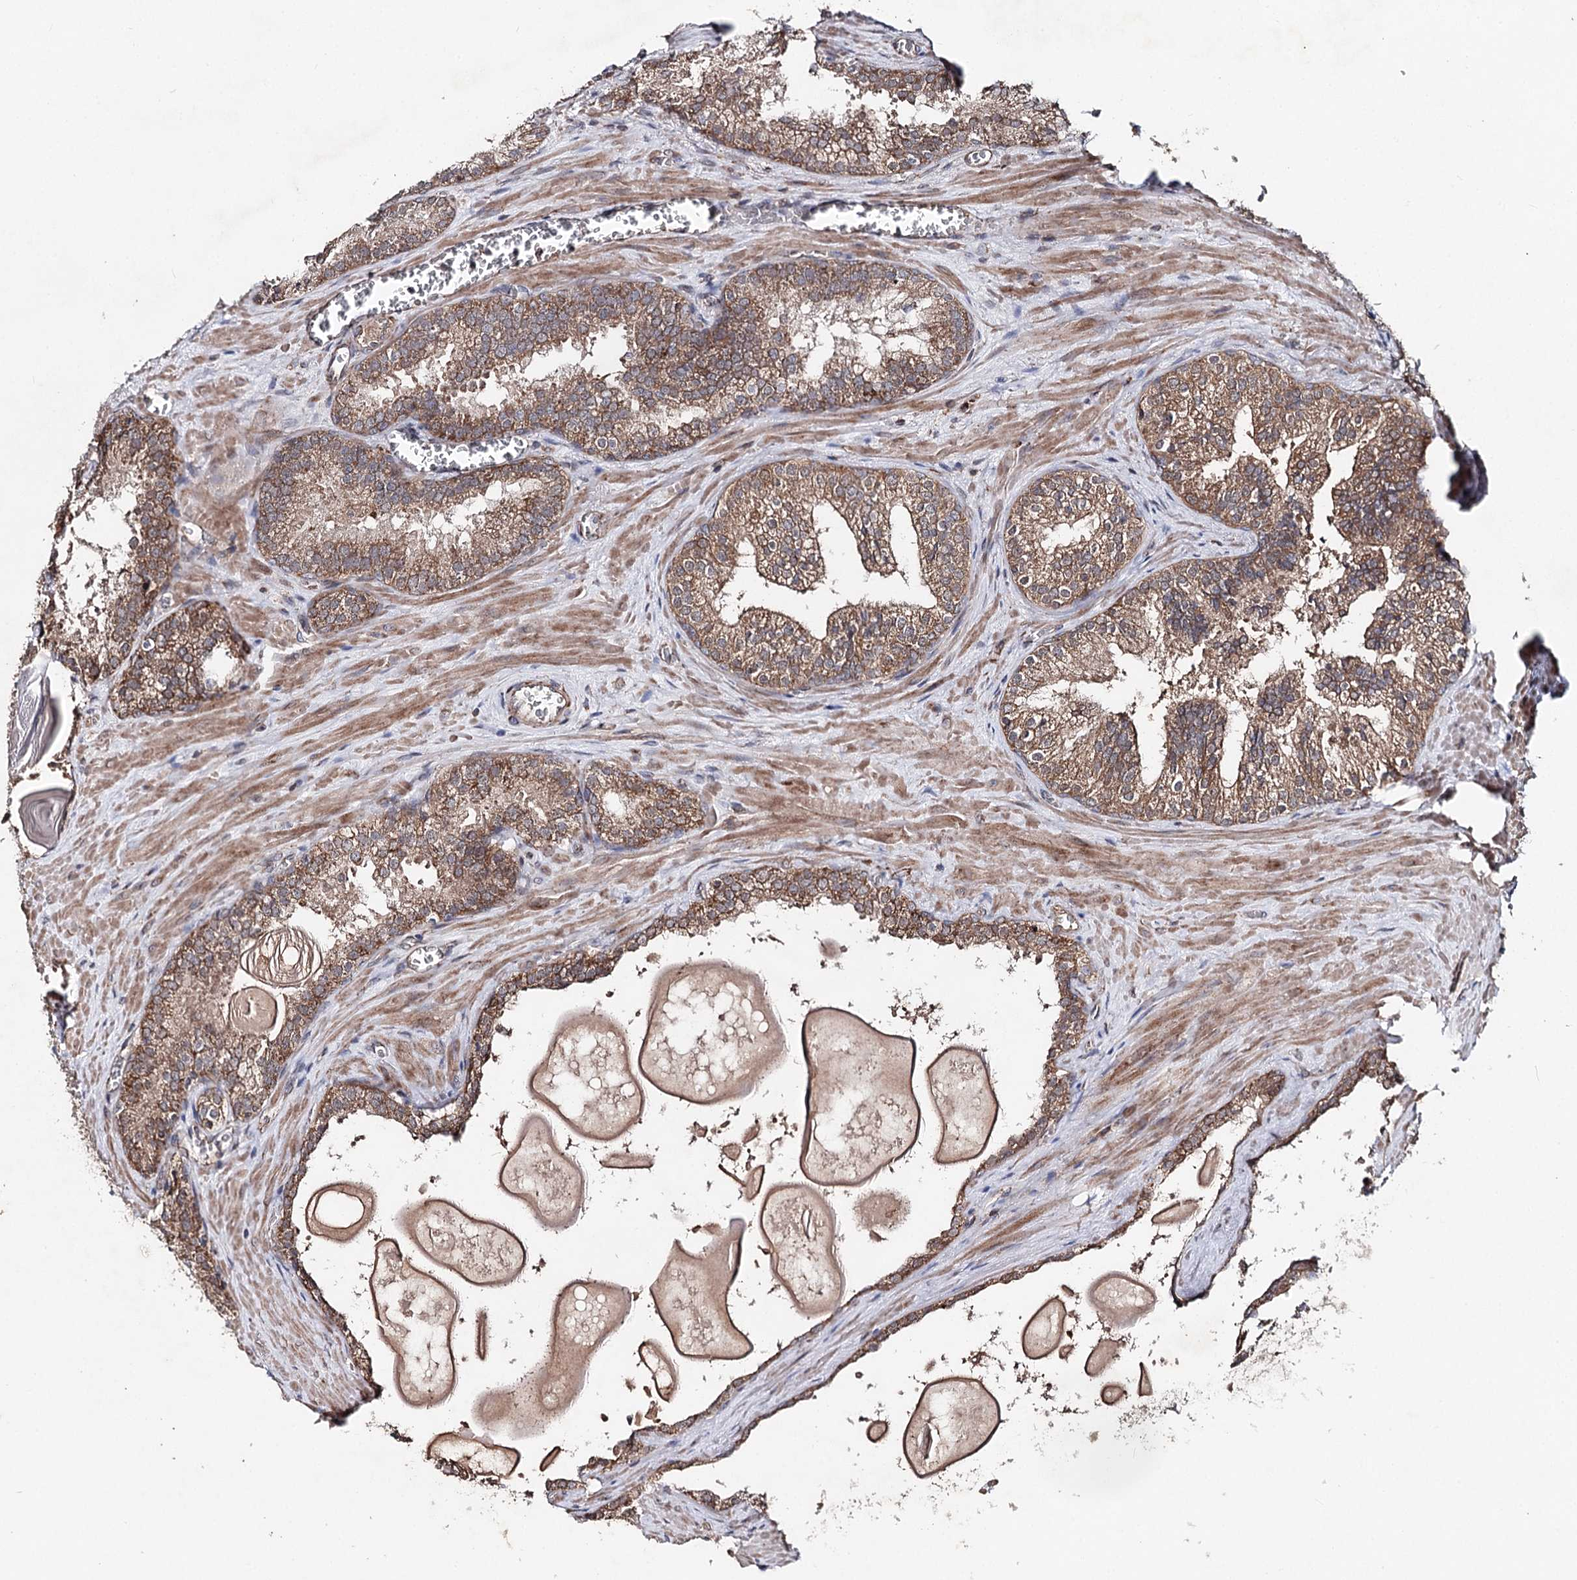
{"staining": {"intensity": "moderate", "quantity": ">75%", "location": "cytoplasmic/membranous"}, "tissue": "prostate cancer", "cell_type": "Tumor cells", "image_type": "cancer", "snomed": [{"axis": "morphology", "description": "Adenocarcinoma, High grade"}, {"axis": "topography", "description": "Prostate"}], "caption": "A high-resolution histopathology image shows immunohistochemistry staining of prostate cancer, which shows moderate cytoplasmic/membranous staining in about >75% of tumor cells. The staining was performed using DAB (3,3'-diaminobenzidine), with brown indicating positive protein expression. Nuclei are stained blue with hematoxylin.", "gene": "MINDY3", "patient": {"sex": "male", "age": 66}}